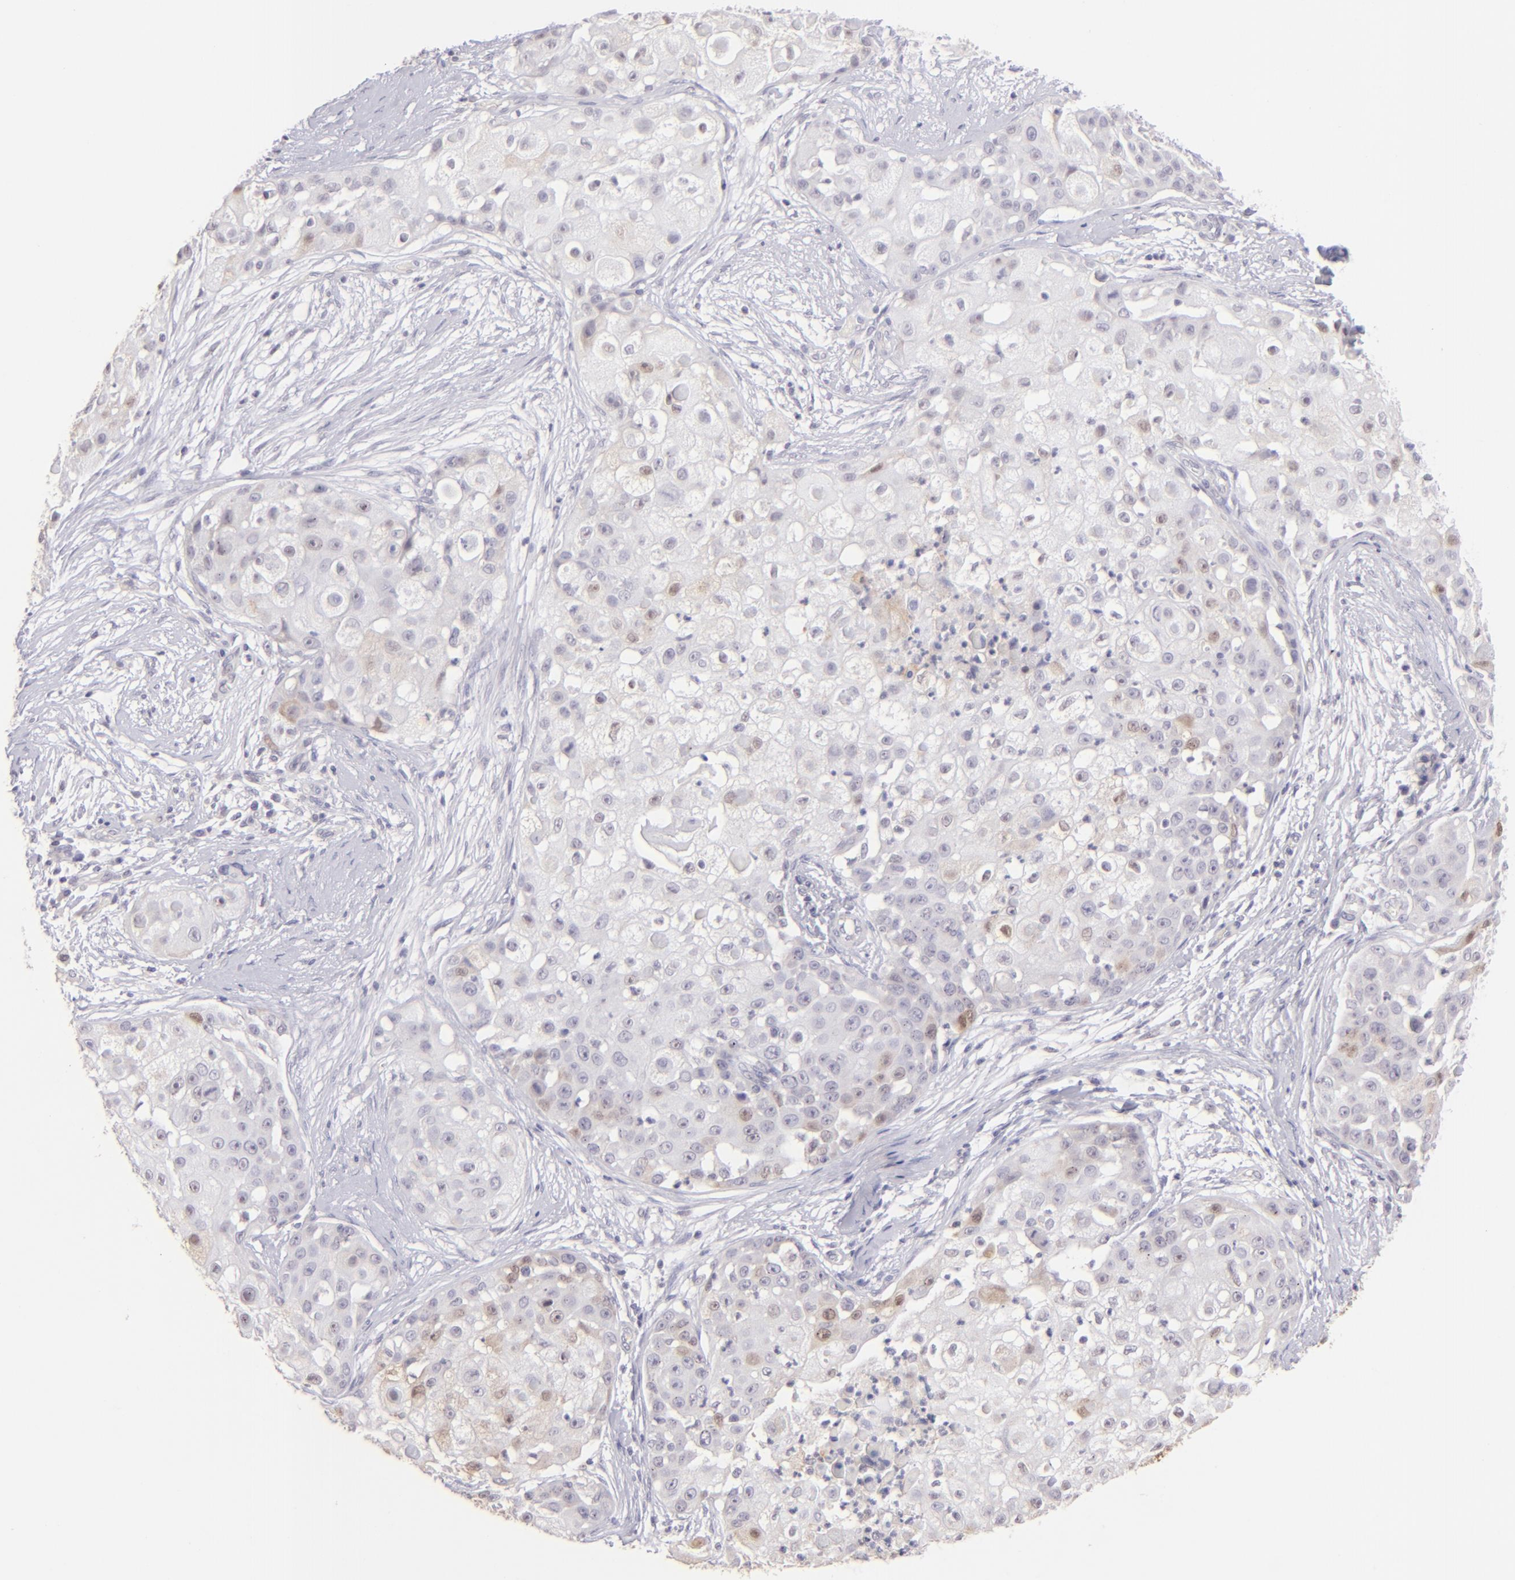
{"staining": {"intensity": "negative", "quantity": "none", "location": "none"}, "tissue": "skin cancer", "cell_type": "Tumor cells", "image_type": "cancer", "snomed": [{"axis": "morphology", "description": "Squamous cell carcinoma, NOS"}, {"axis": "topography", "description": "Skin"}], "caption": "Immunohistochemistry of human skin cancer demonstrates no staining in tumor cells.", "gene": "MAGEA1", "patient": {"sex": "female", "age": 57}}